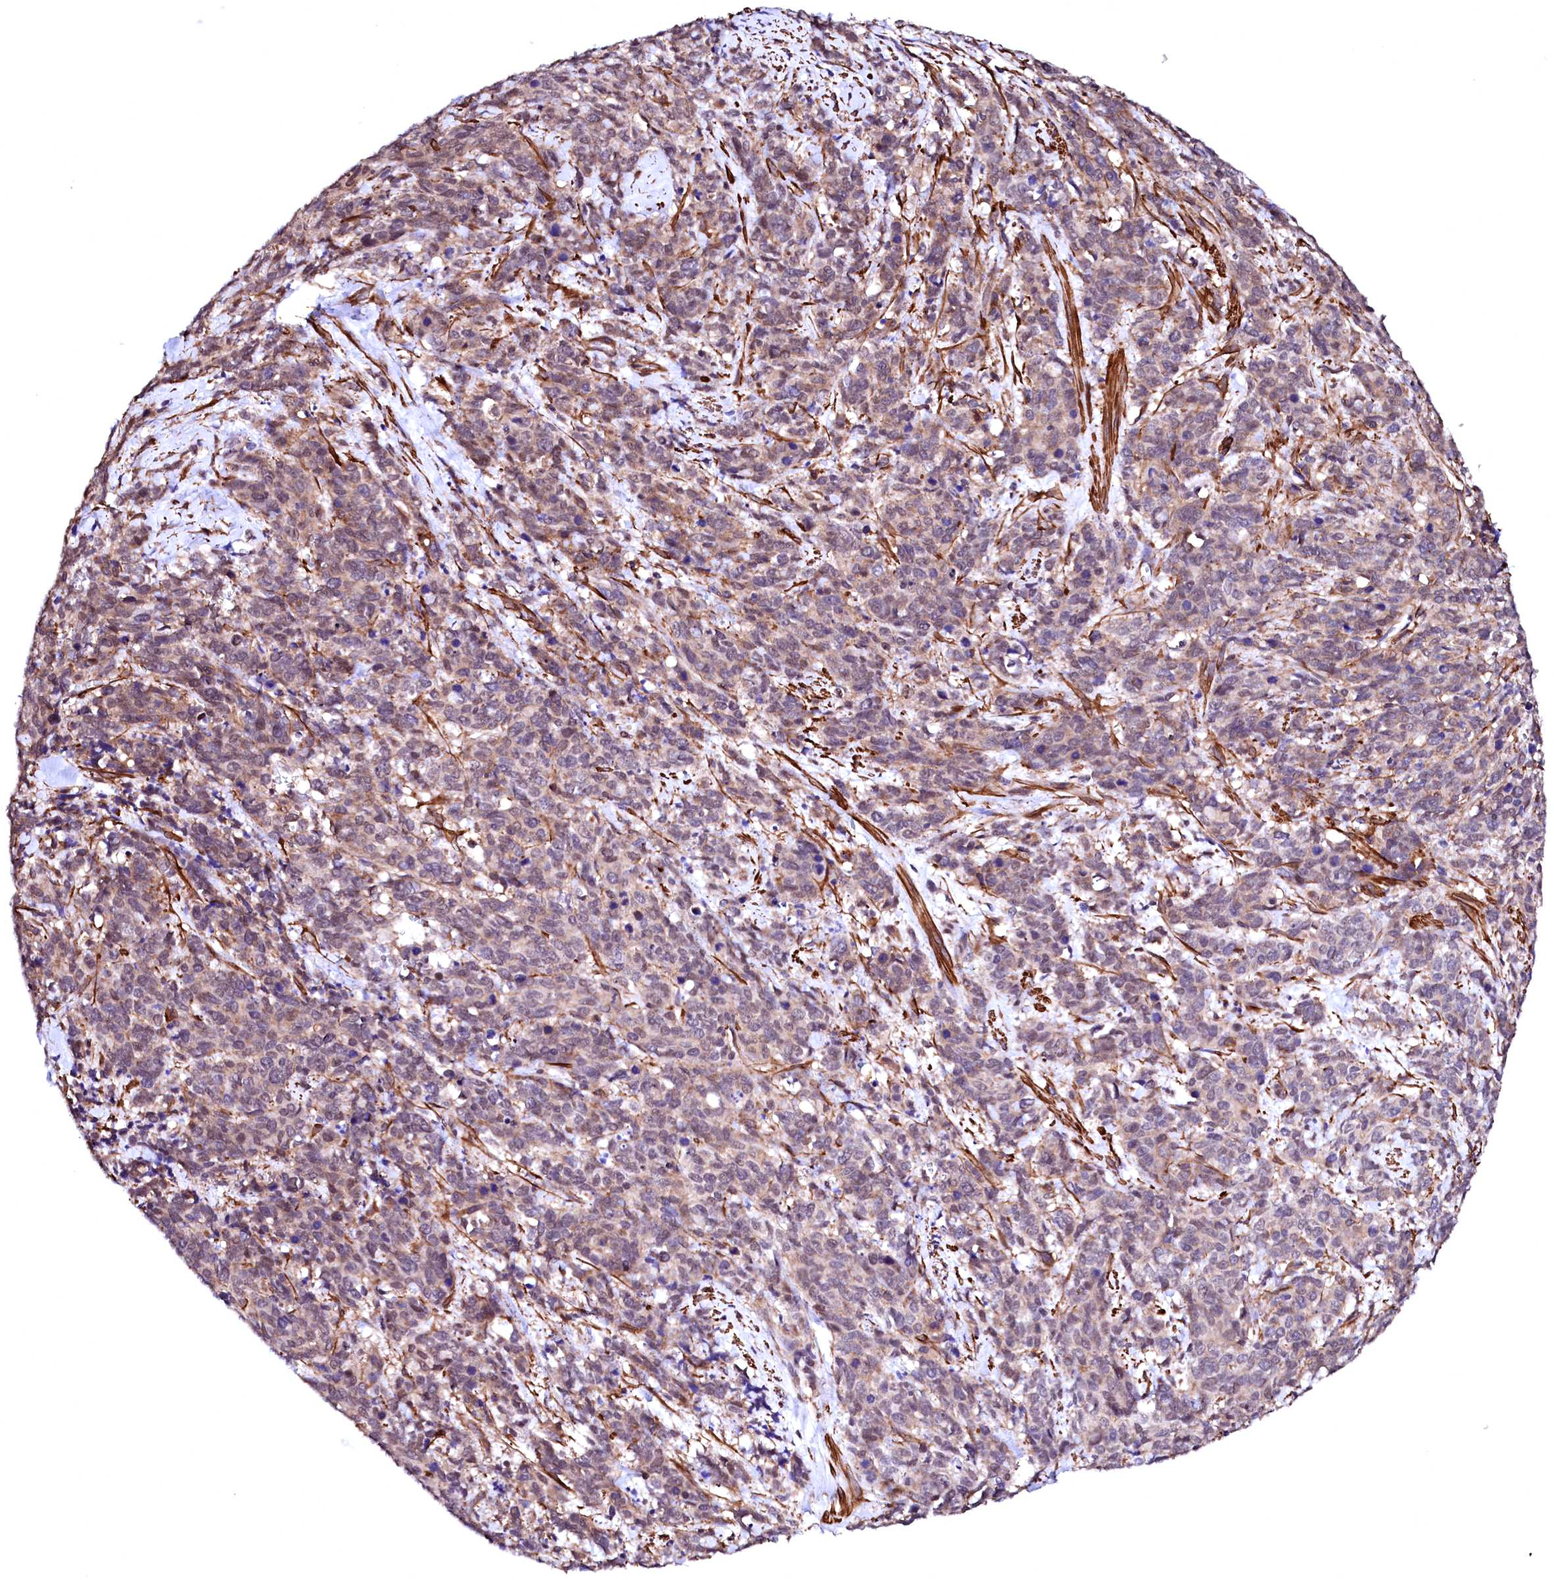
{"staining": {"intensity": "weak", "quantity": "25%-75%", "location": "cytoplasmic/membranous,nuclear"}, "tissue": "cervical cancer", "cell_type": "Tumor cells", "image_type": "cancer", "snomed": [{"axis": "morphology", "description": "Squamous cell carcinoma, NOS"}, {"axis": "topography", "description": "Cervix"}], "caption": "About 25%-75% of tumor cells in human cervical squamous cell carcinoma reveal weak cytoplasmic/membranous and nuclear protein expression as visualized by brown immunohistochemical staining.", "gene": "GPR176", "patient": {"sex": "female", "age": 60}}